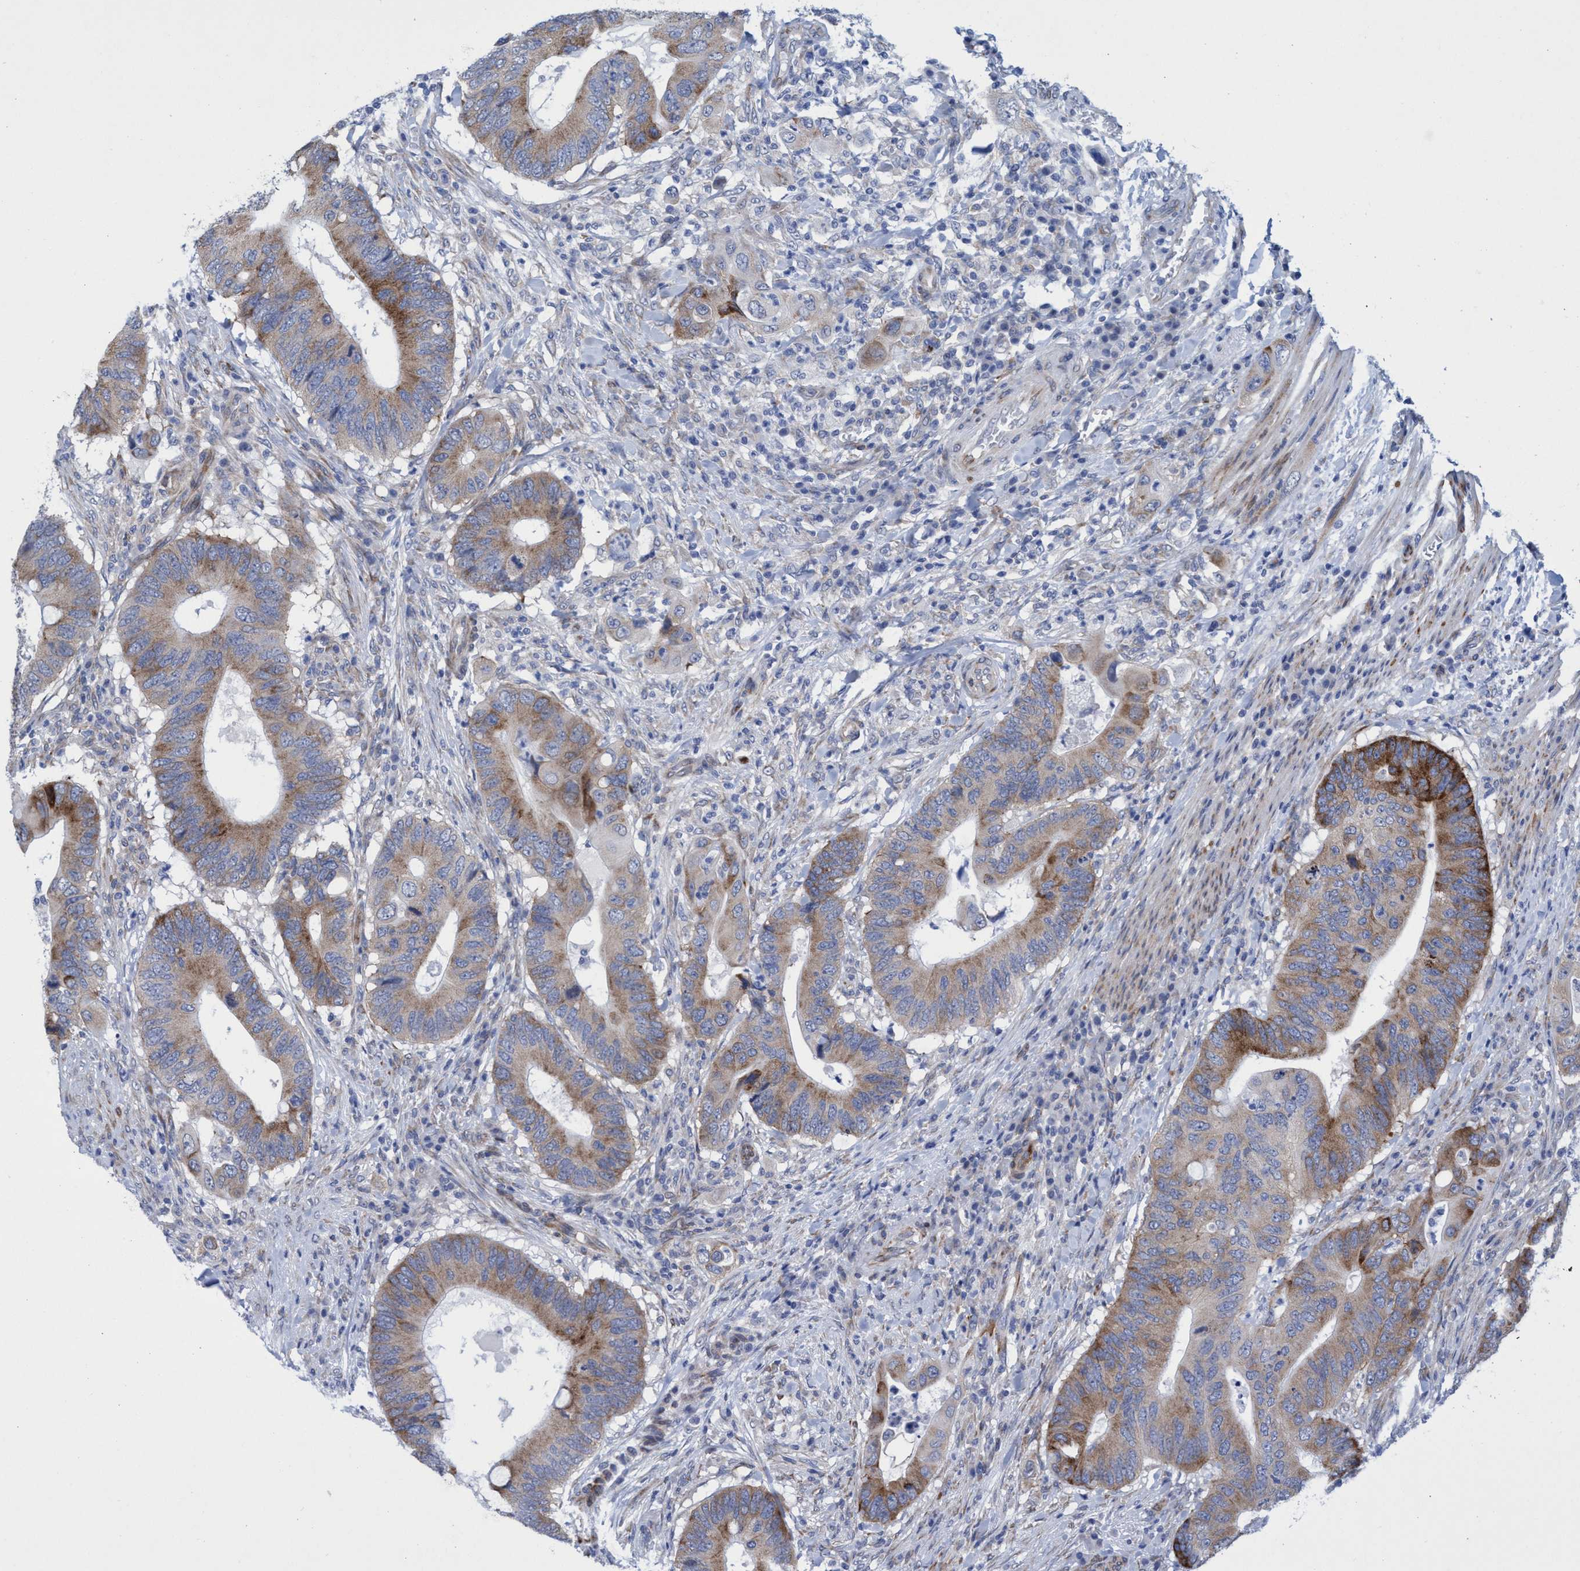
{"staining": {"intensity": "moderate", "quantity": ">75%", "location": "cytoplasmic/membranous"}, "tissue": "colorectal cancer", "cell_type": "Tumor cells", "image_type": "cancer", "snomed": [{"axis": "morphology", "description": "Adenocarcinoma, NOS"}, {"axis": "topography", "description": "Colon"}], "caption": "This image exhibits immunohistochemistry staining of human adenocarcinoma (colorectal), with medium moderate cytoplasmic/membranous staining in approximately >75% of tumor cells.", "gene": "R3HCC1", "patient": {"sex": "male", "age": 71}}